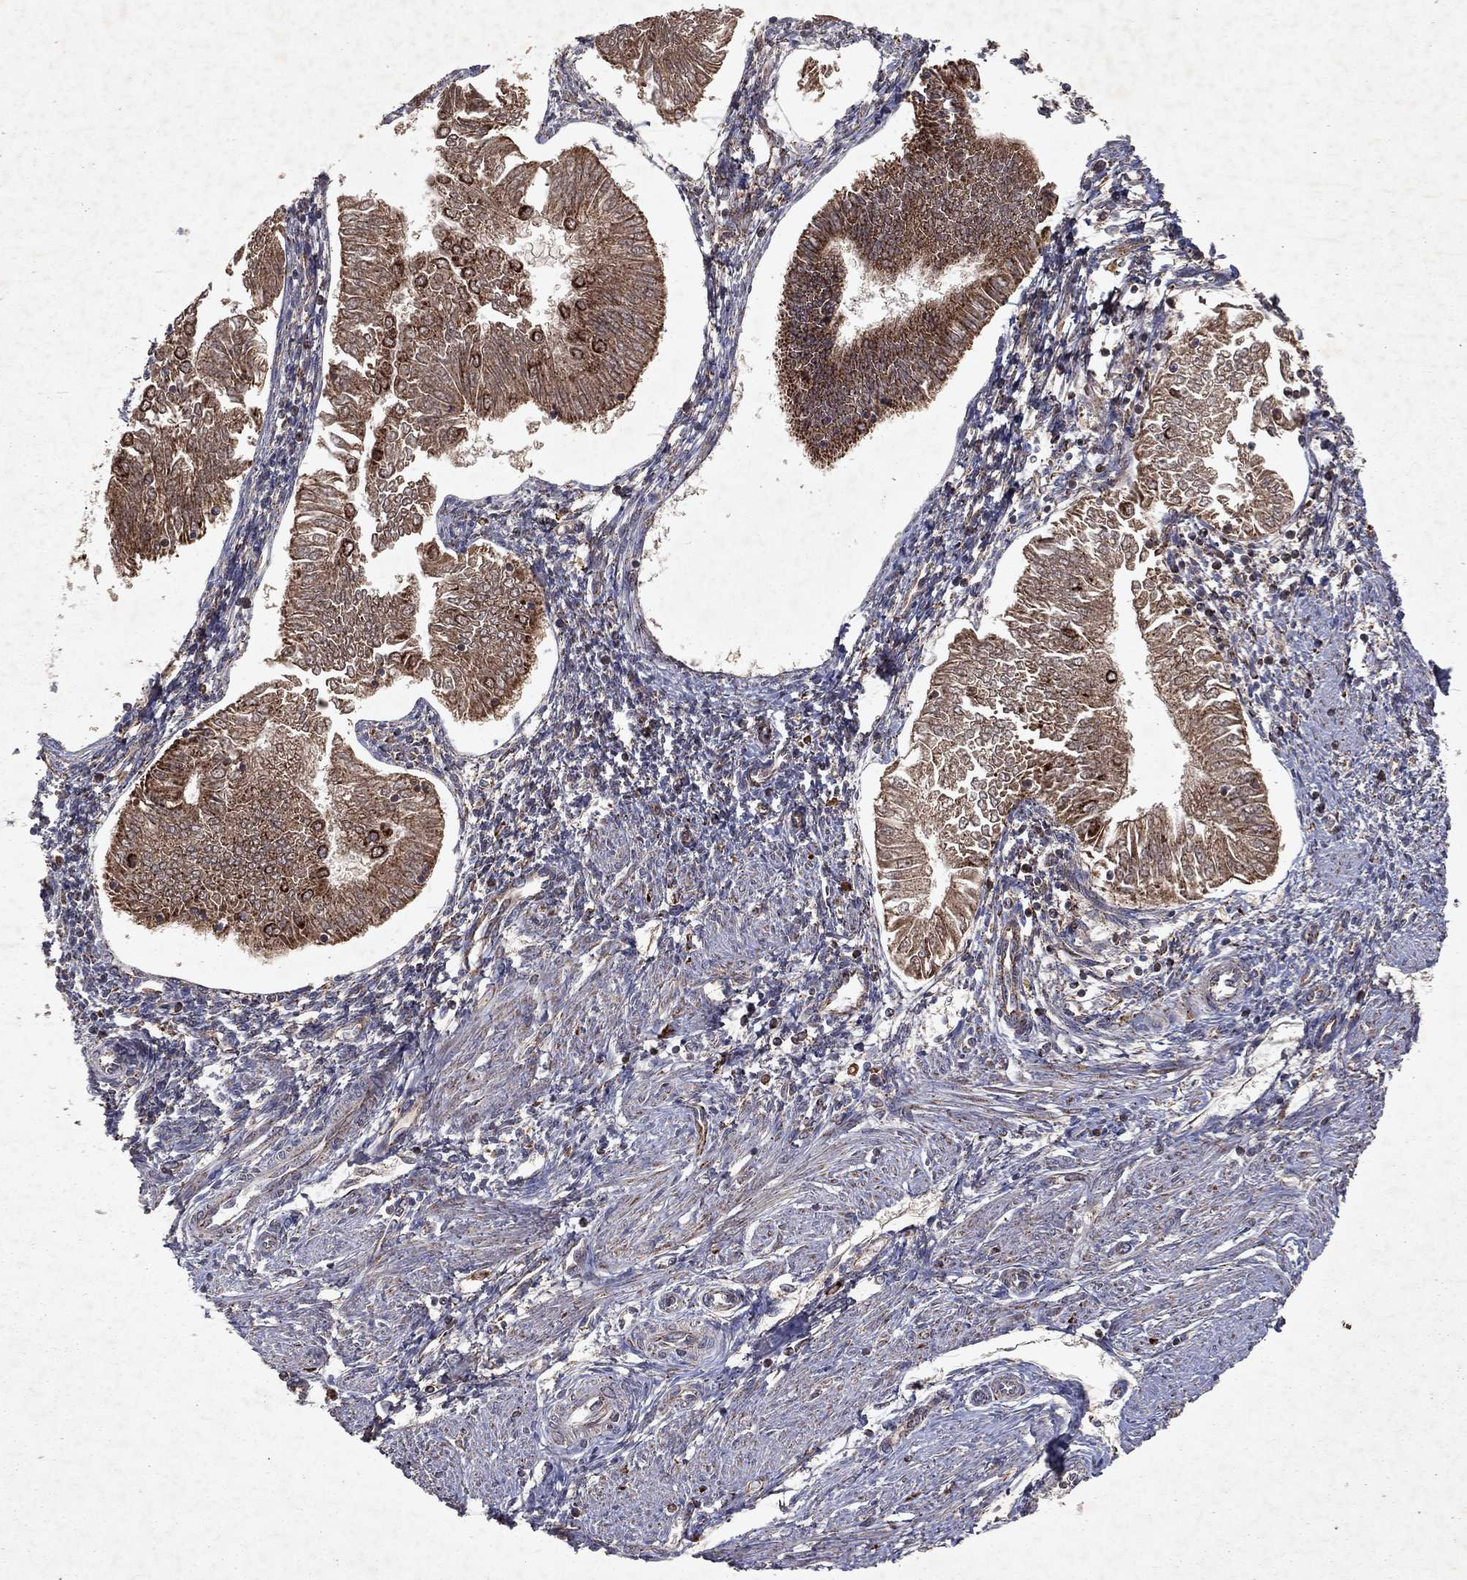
{"staining": {"intensity": "moderate", "quantity": ">75%", "location": "cytoplasmic/membranous"}, "tissue": "endometrial cancer", "cell_type": "Tumor cells", "image_type": "cancer", "snomed": [{"axis": "morphology", "description": "Adenocarcinoma, NOS"}, {"axis": "topography", "description": "Endometrium"}], "caption": "Approximately >75% of tumor cells in adenocarcinoma (endometrial) show moderate cytoplasmic/membranous protein positivity as visualized by brown immunohistochemical staining.", "gene": "PYROXD2", "patient": {"sex": "female", "age": 53}}